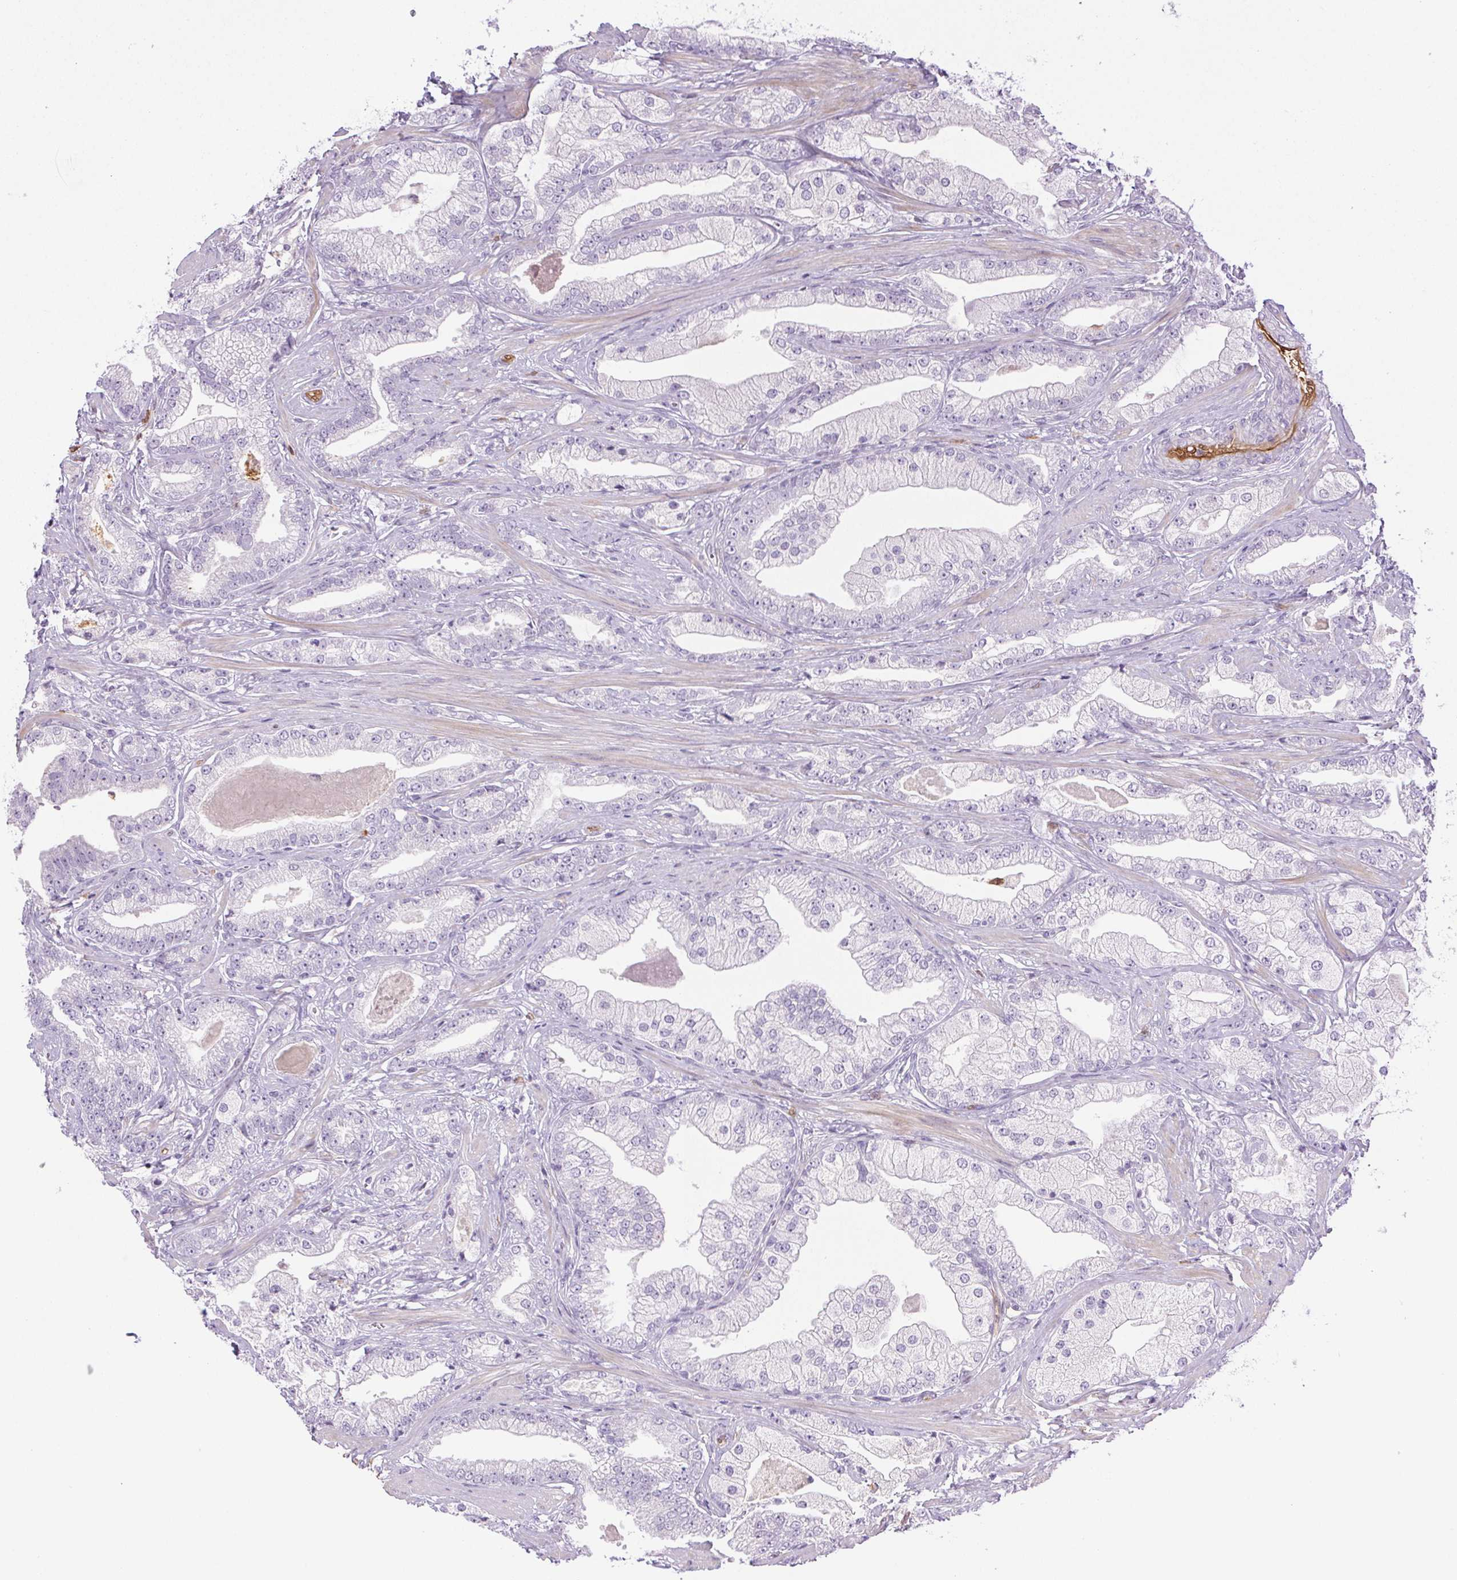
{"staining": {"intensity": "negative", "quantity": "none", "location": "none"}, "tissue": "prostate cancer", "cell_type": "Tumor cells", "image_type": "cancer", "snomed": [{"axis": "morphology", "description": "Adenocarcinoma, Low grade"}, {"axis": "topography", "description": "Prostate"}], "caption": "IHC histopathology image of neoplastic tissue: prostate cancer stained with DAB (3,3'-diaminobenzidine) demonstrates no significant protein staining in tumor cells.", "gene": "TMEM45A", "patient": {"sex": "male", "age": 61}}